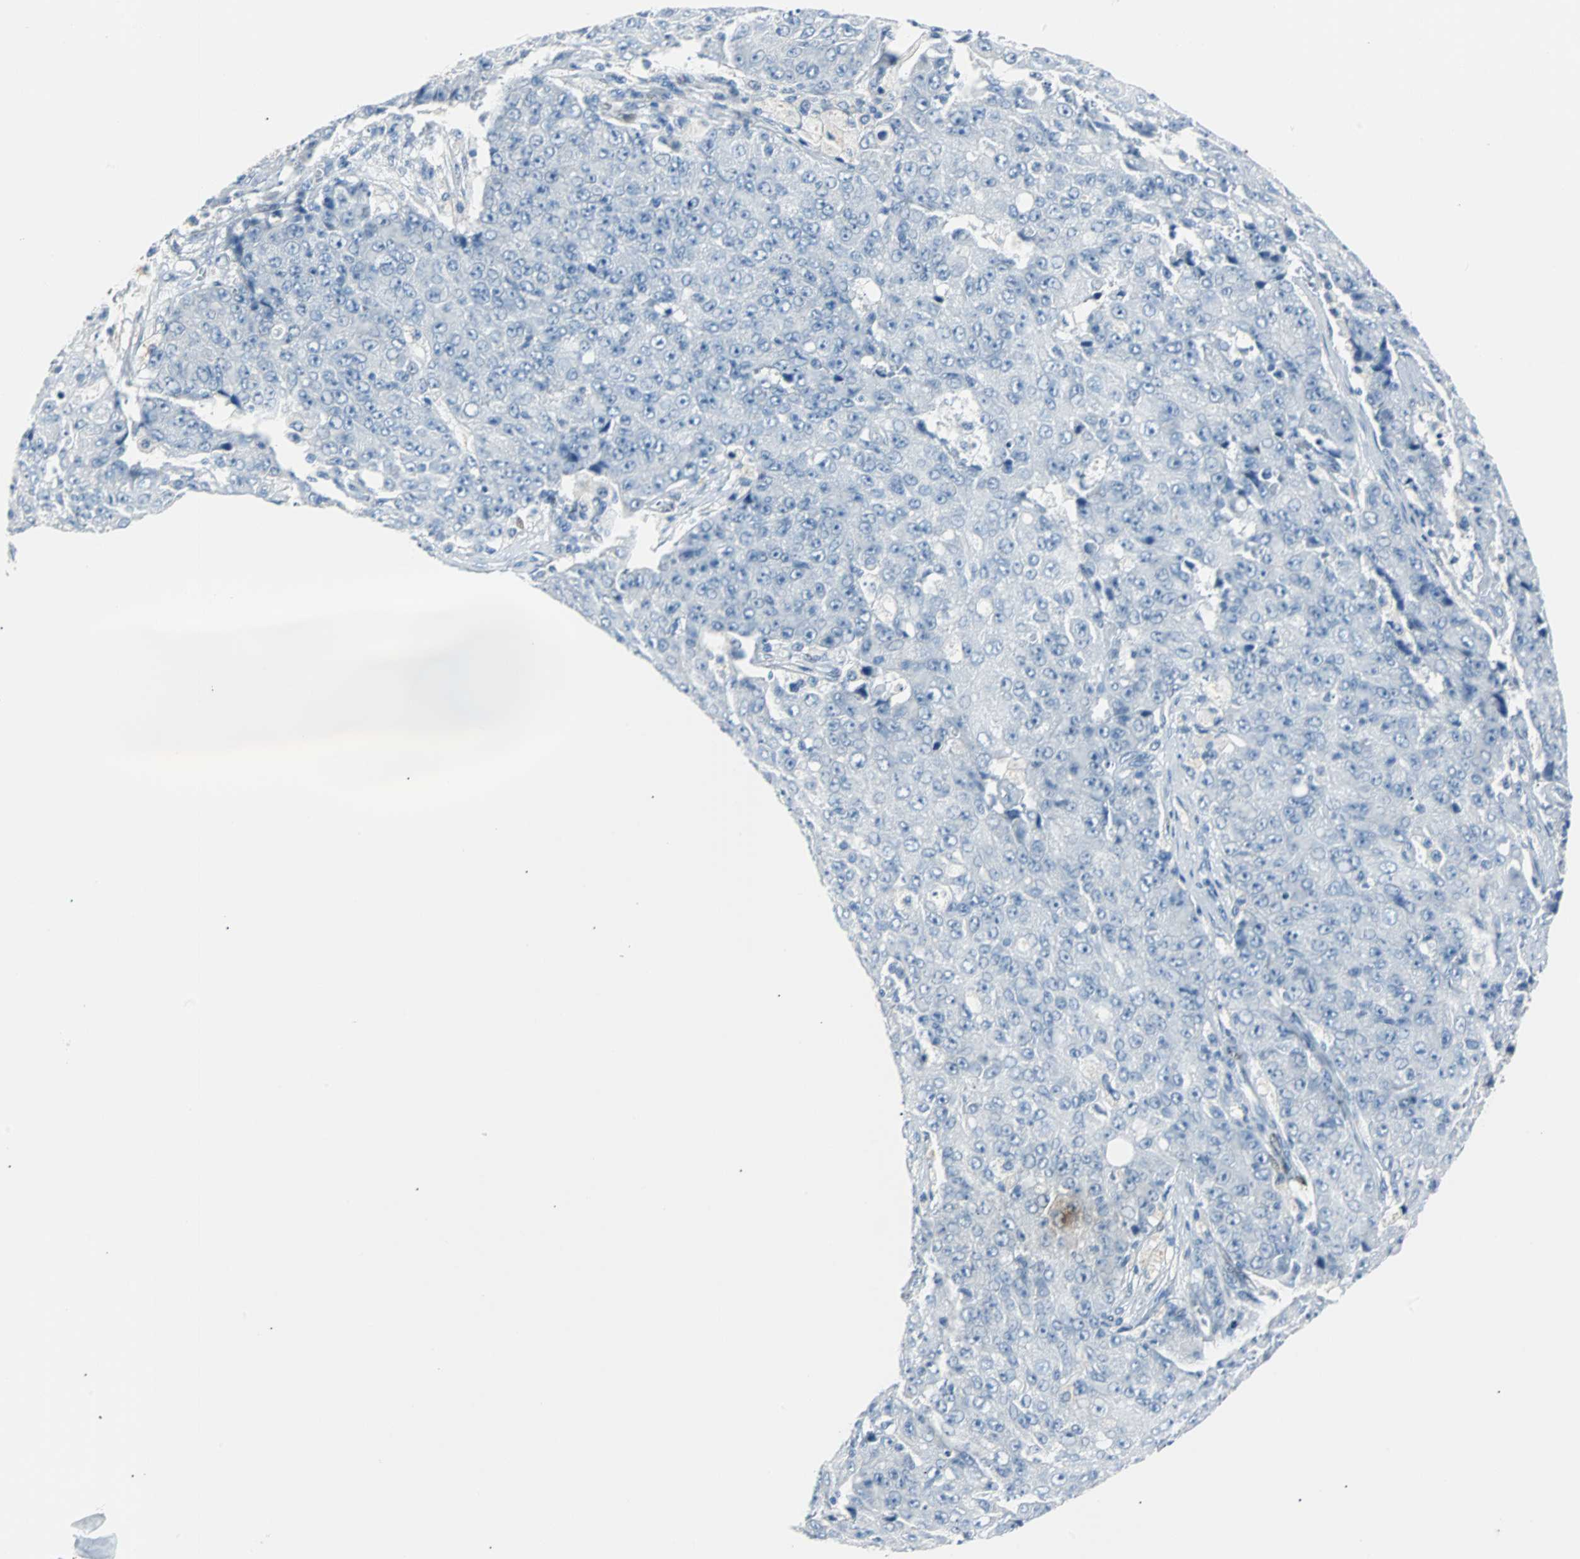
{"staining": {"intensity": "negative", "quantity": "none", "location": "none"}, "tissue": "ovarian cancer", "cell_type": "Tumor cells", "image_type": "cancer", "snomed": [{"axis": "morphology", "description": "Carcinoma, endometroid"}, {"axis": "topography", "description": "Ovary"}], "caption": "IHC micrograph of human endometroid carcinoma (ovarian) stained for a protein (brown), which demonstrates no staining in tumor cells.", "gene": "IL33", "patient": {"sex": "female", "age": 42}}